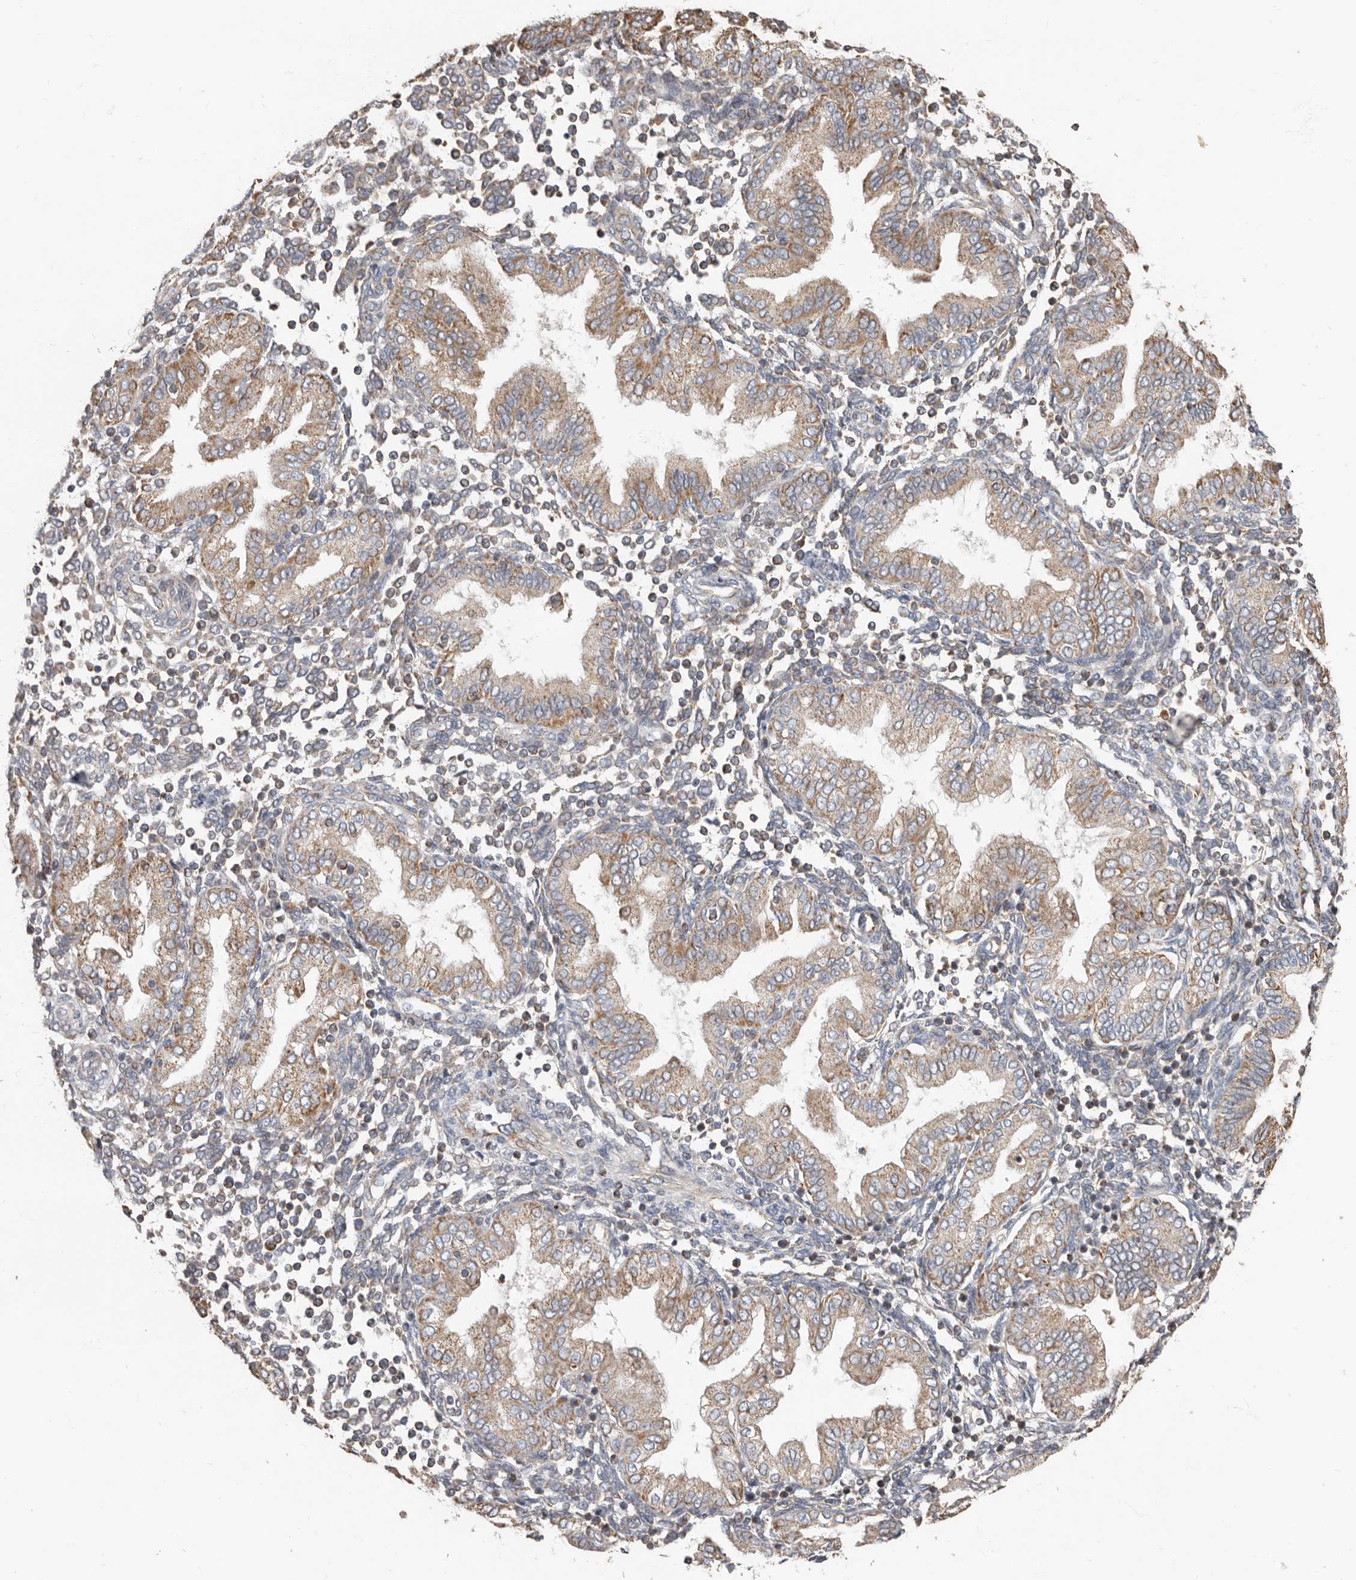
{"staining": {"intensity": "weak", "quantity": "<25%", "location": "cytoplasmic/membranous"}, "tissue": "endometrium", "cell_type": "Cells in endometrial stroma", "image_type": "normal", "snomed": [{"axis": "morphology", "description": "Normal tissue, NOS"}, {"axis": "topography", "description": "Endometrium"}], "caption": "Immunohistochemistry image of normal endometrium stained for a protein (brown), which demonstrates no positivity in cells in endometrial stroma. (Stains: DAB immunohistochemistry (IHC) with hematoxylin counter stain, Microscopy: brightfield microscopy at high magnification).", "gene": "KIF26B", "patient": {"sex": "female", "age": 53}}